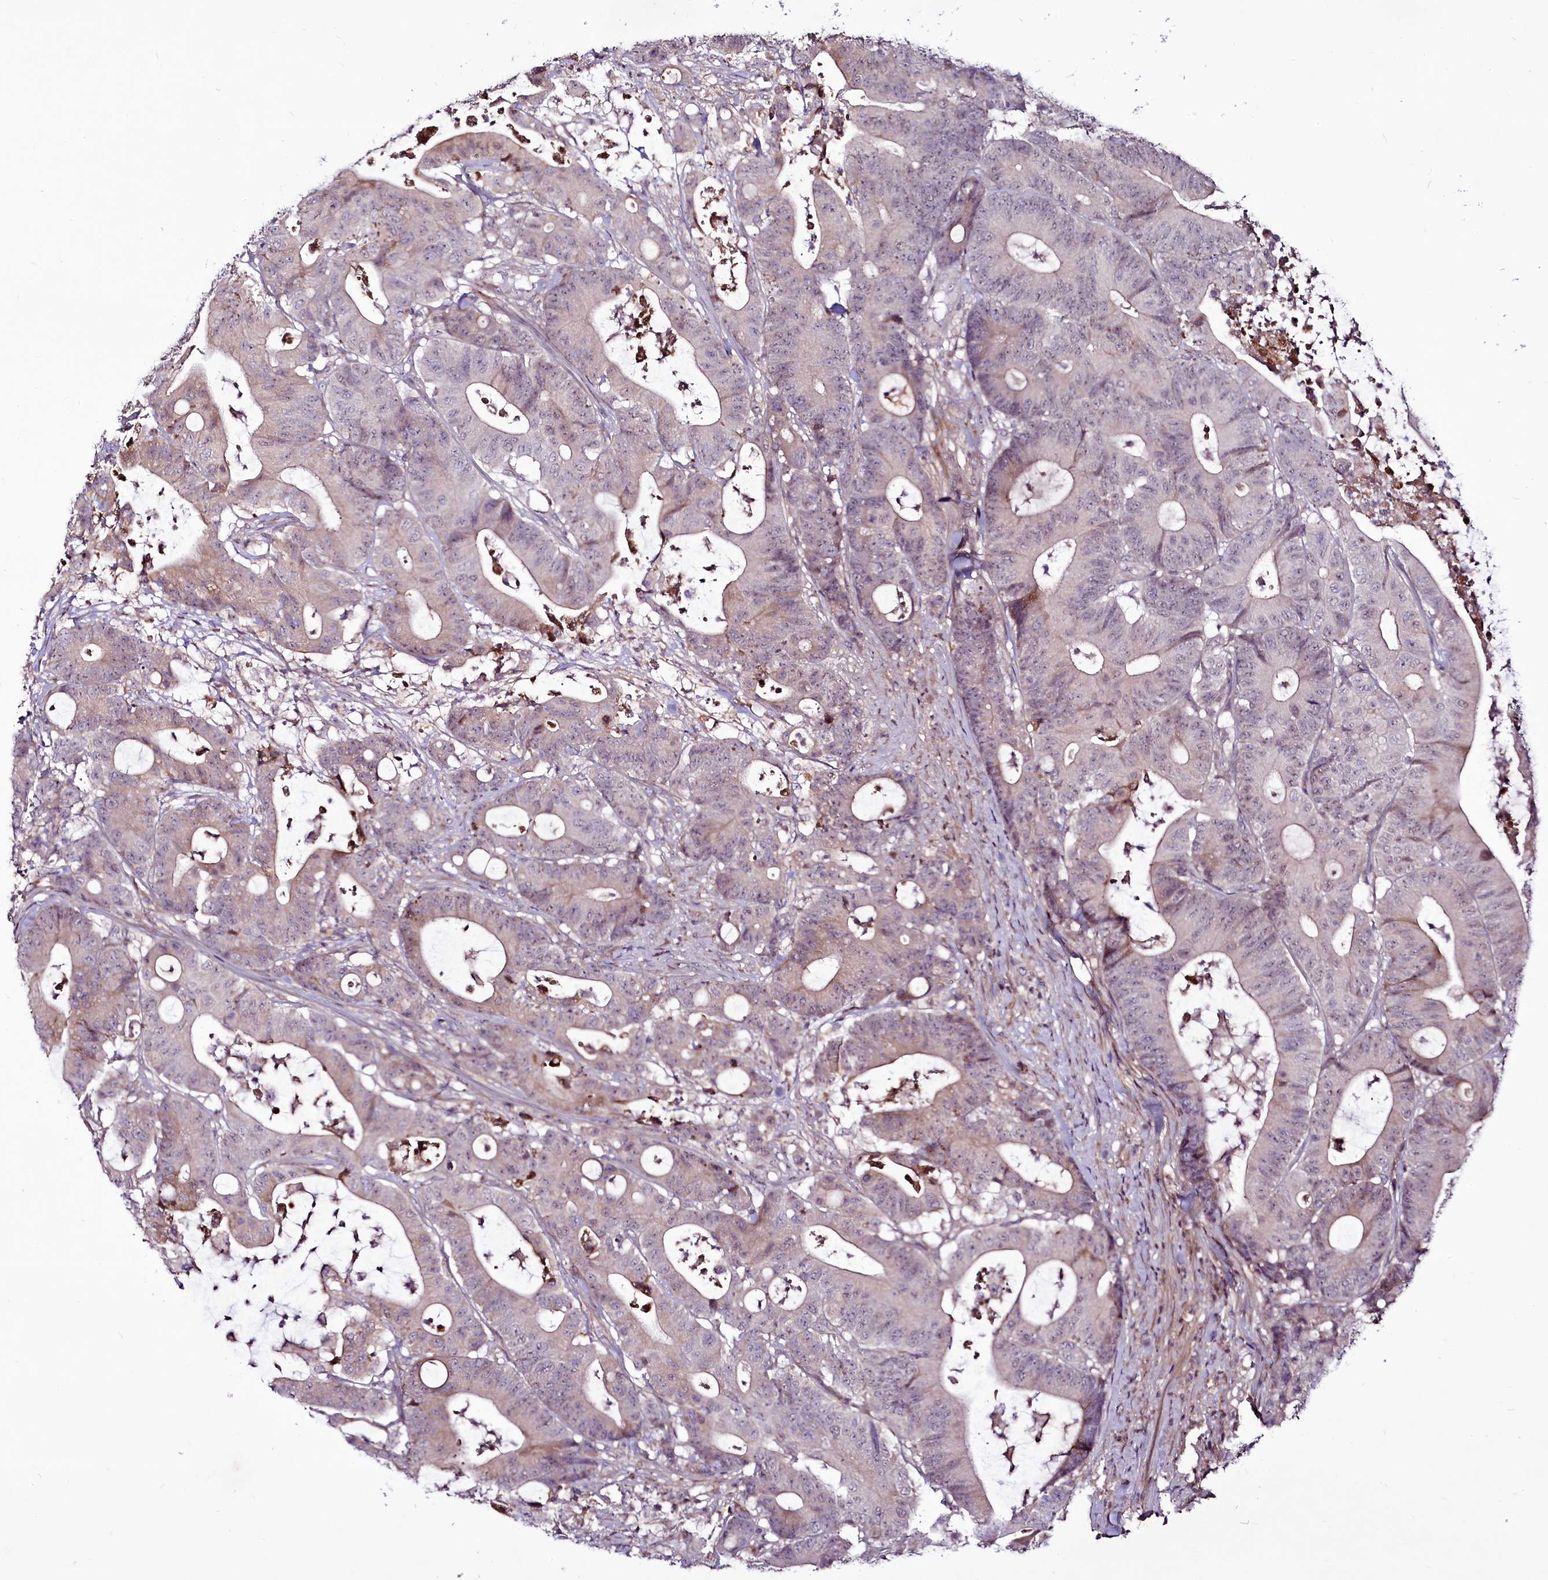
{"staining": {"intensity": "weak", "quantity": "<25%", "location": "nuclear"}, "tissue": "colorectal cancer", "cell_type": "Tumor cells", "image_type": "cancer", "snomed": [{"axis": "morphology", "description": "Adenocarcinoma, NOS"}, {"axis": "topography", "description": "Colon"}], "caption": "Immunohistochemistry (IHC) histopathology image of neoplastic tissue: adenocarcinoma (colorectal) stained with DAB shows no significant protein expression in tumor cells.", "gene": "RSBN1", "patient": {"sex": "female", "age": 84}}